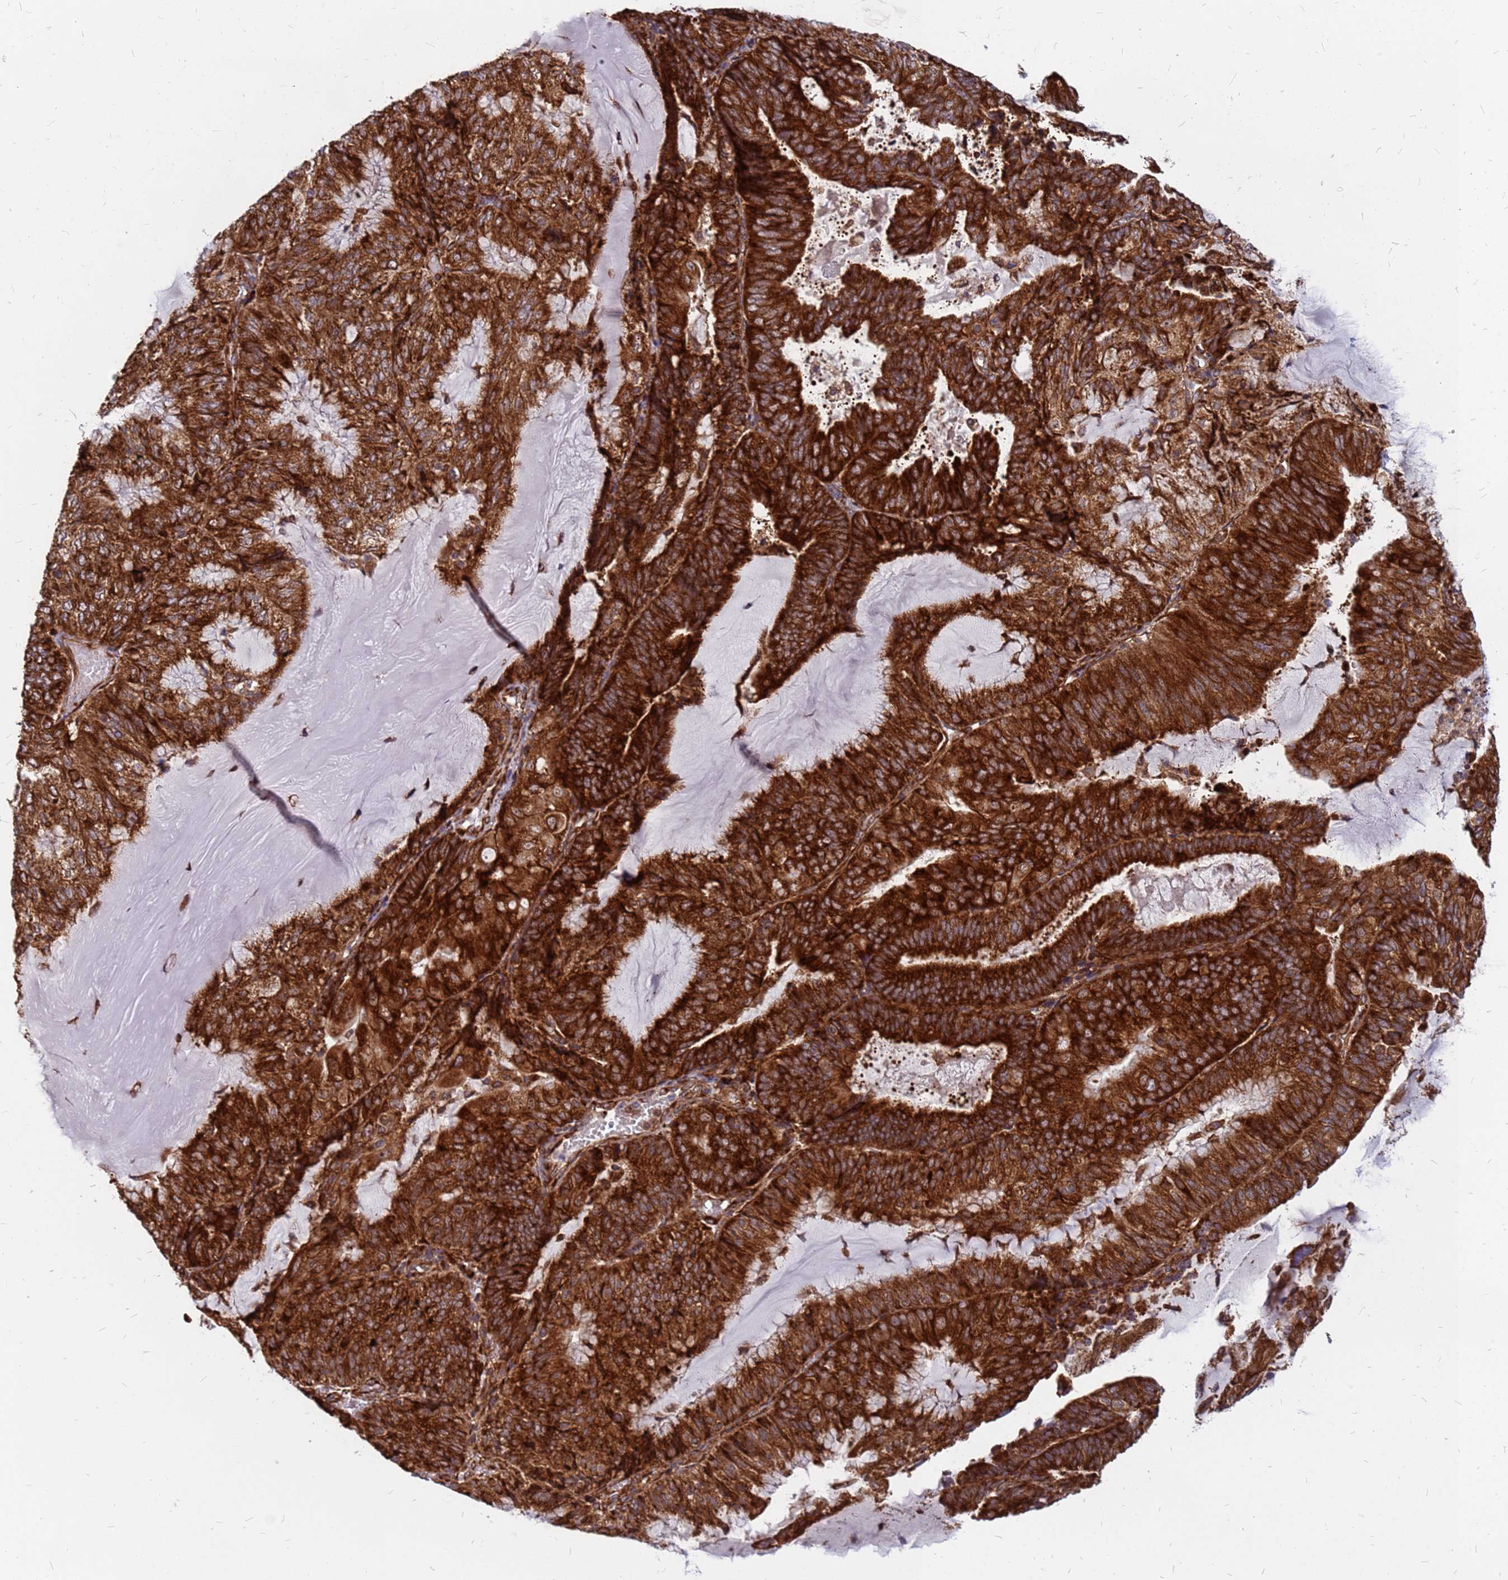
{"staining": {"intensity": "strong", "quantity": ">75%", "location": "cytoplasmic/membranous"}, "tissue": "endometrial cancer", "cell_type": "Tumor cells", "image_type": "cancer", "snomed": [{"axis": "morphology", "description": "Adenocarcinoma, NOS"}, {"axis": "topography", "description": "Endometrium"}], "caption": "Tumor cells show strong cytoplasmic/membranous positivity in about >75% of cells in endometrial cancer (adenocarcinoma).", "gene": "RPL8", "patient": {"sex": "female", "age": 81}}